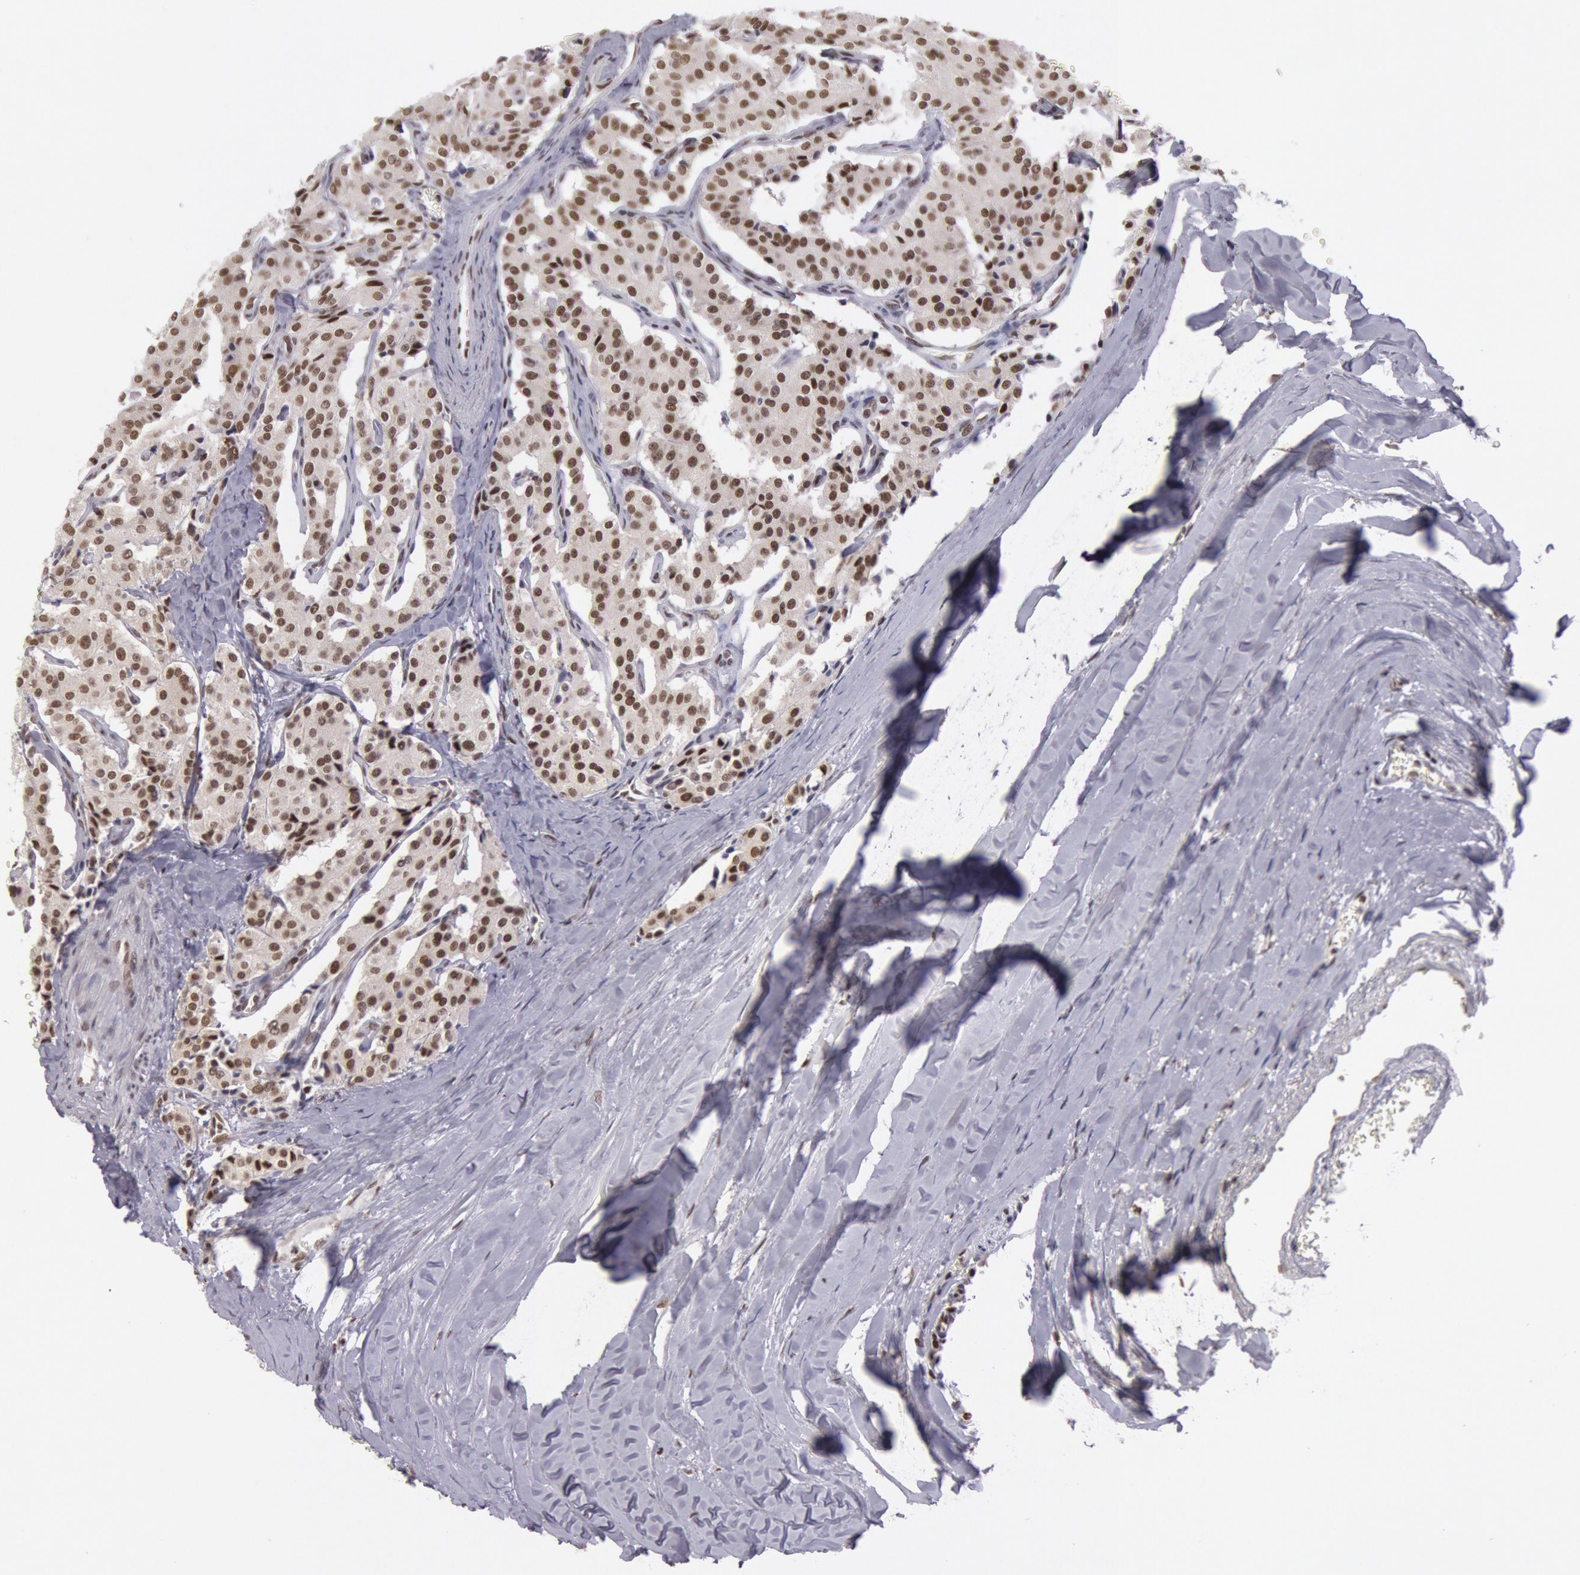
{"staining": {"intensity": "moderate", "quantity": ">75%", "location": "nuclear"}, "tissue": "carcinoid", "cell_type": "Tumor cells", "image_type": "cancer", "snomed": [{"axis": "morphology", "description": "Carcinoid, malignant, NOS"}, {"axis": "topography", "description": "Bronchus"}], "caption": "Protein staining displays moderate nuclear staining in approximately >75% of tumor cells in carcinoid (malignant). The protein is stained brown, and the nuclei are stained in blue (DAB IHC with brightfield microscopy, high magnification).", "gene": "NKAP", "patient": {"sex": "male", "age": 55}}